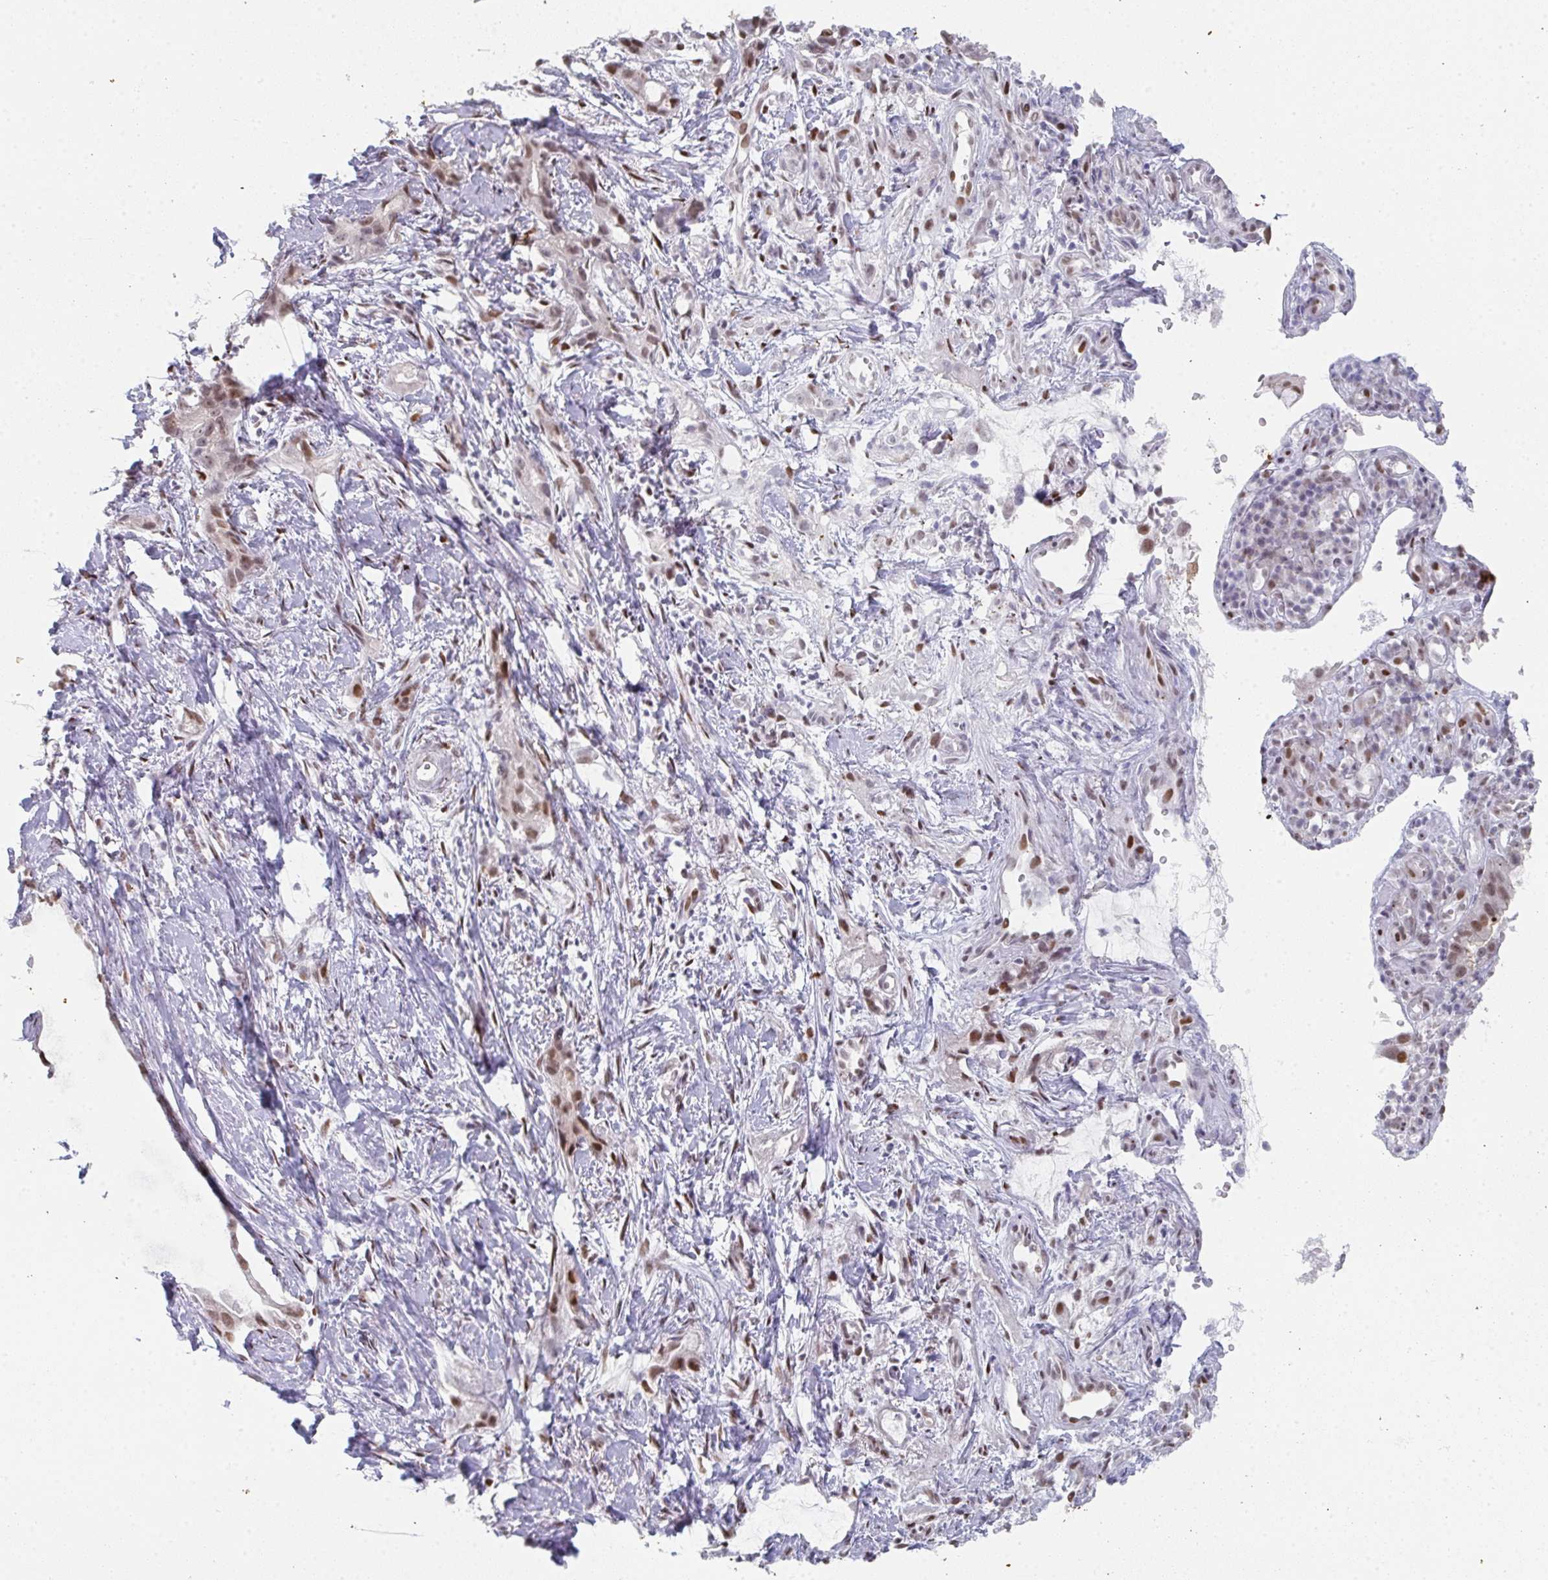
{"staining": {"intensity": "weak", "quantity": "25%-75%", "location": "nuclear"}, "tissue": "stomach cancer", "cell_type": "Tumor cells", "image_type": "cancer", "snomed": [{"axis": "morphology", "description": "Adenocarcinoma, NOS"}, {"axis": "topography", "description": "Stomach"}], "caption": "A brown stain shows weak nuclear expression of a protein in stomach adenocarcinoma tumor cells.", "gene": "POU2AF2", "patient": {"sex": "male", "age": 55}}